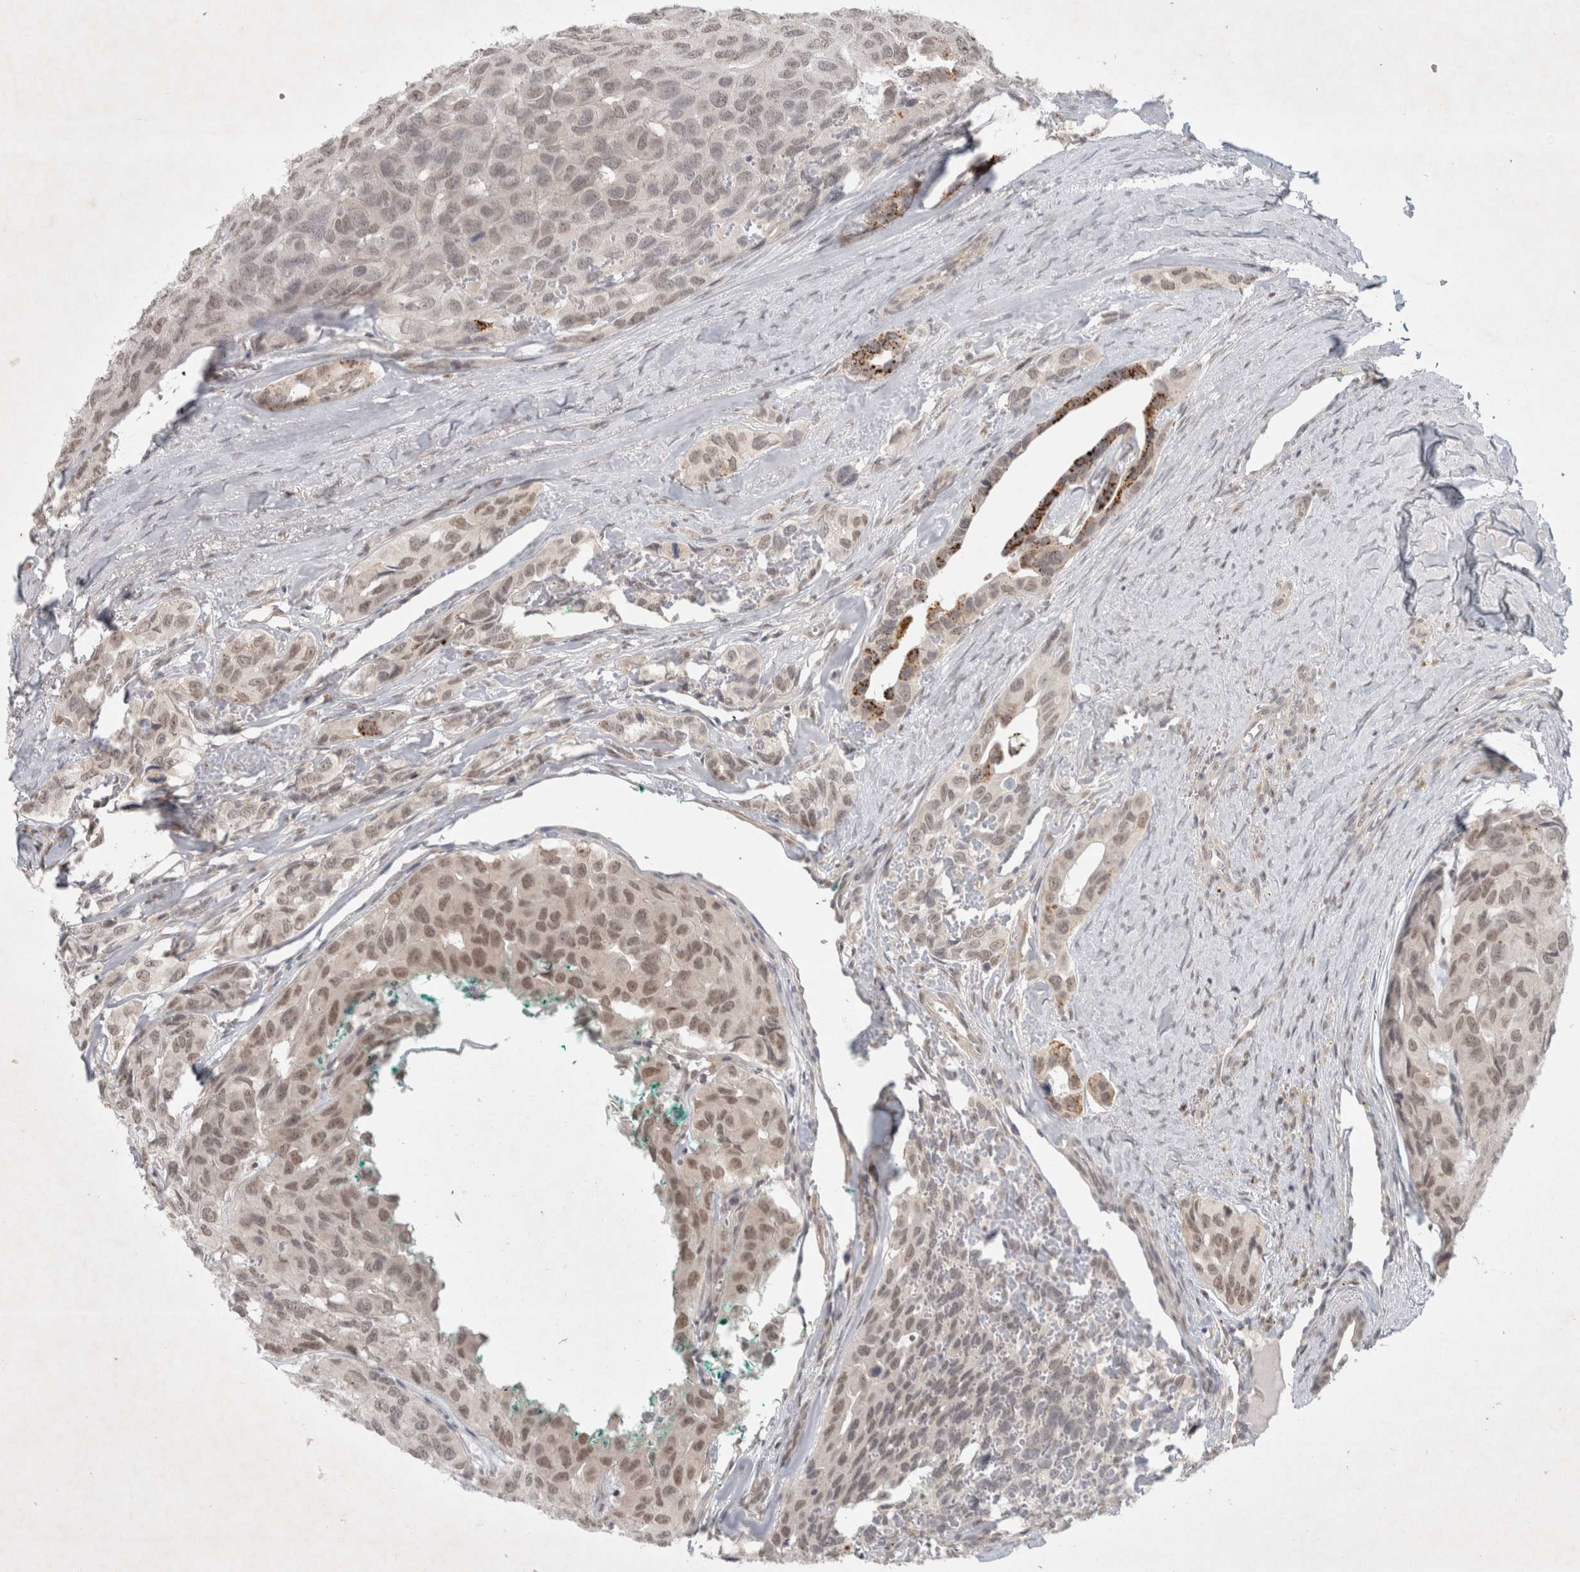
{"staining": {"intensity": "moderate", "quantity": "25%-75%", "location": "nuclear"}, "tissue": "head and neck cancer", "cell_type": "Tumor cells", "image_type": "cancer", "snomed": [{"axis": "morphology", "description": "Adenocarcinoma, NOS"}, {"axis": "topography", "description": "Salivary gland, NOS"}, {"axis": "topography", "description": "Head-Neck"}], "caption": "A medium amount of moderate nuclear staining is seen in approximately 25%-75% of tumor cells in adenocarcinoma (head and neck) tissue.", "gene": "FBXO42", "patient": {"sex": "female", "age": 76}}